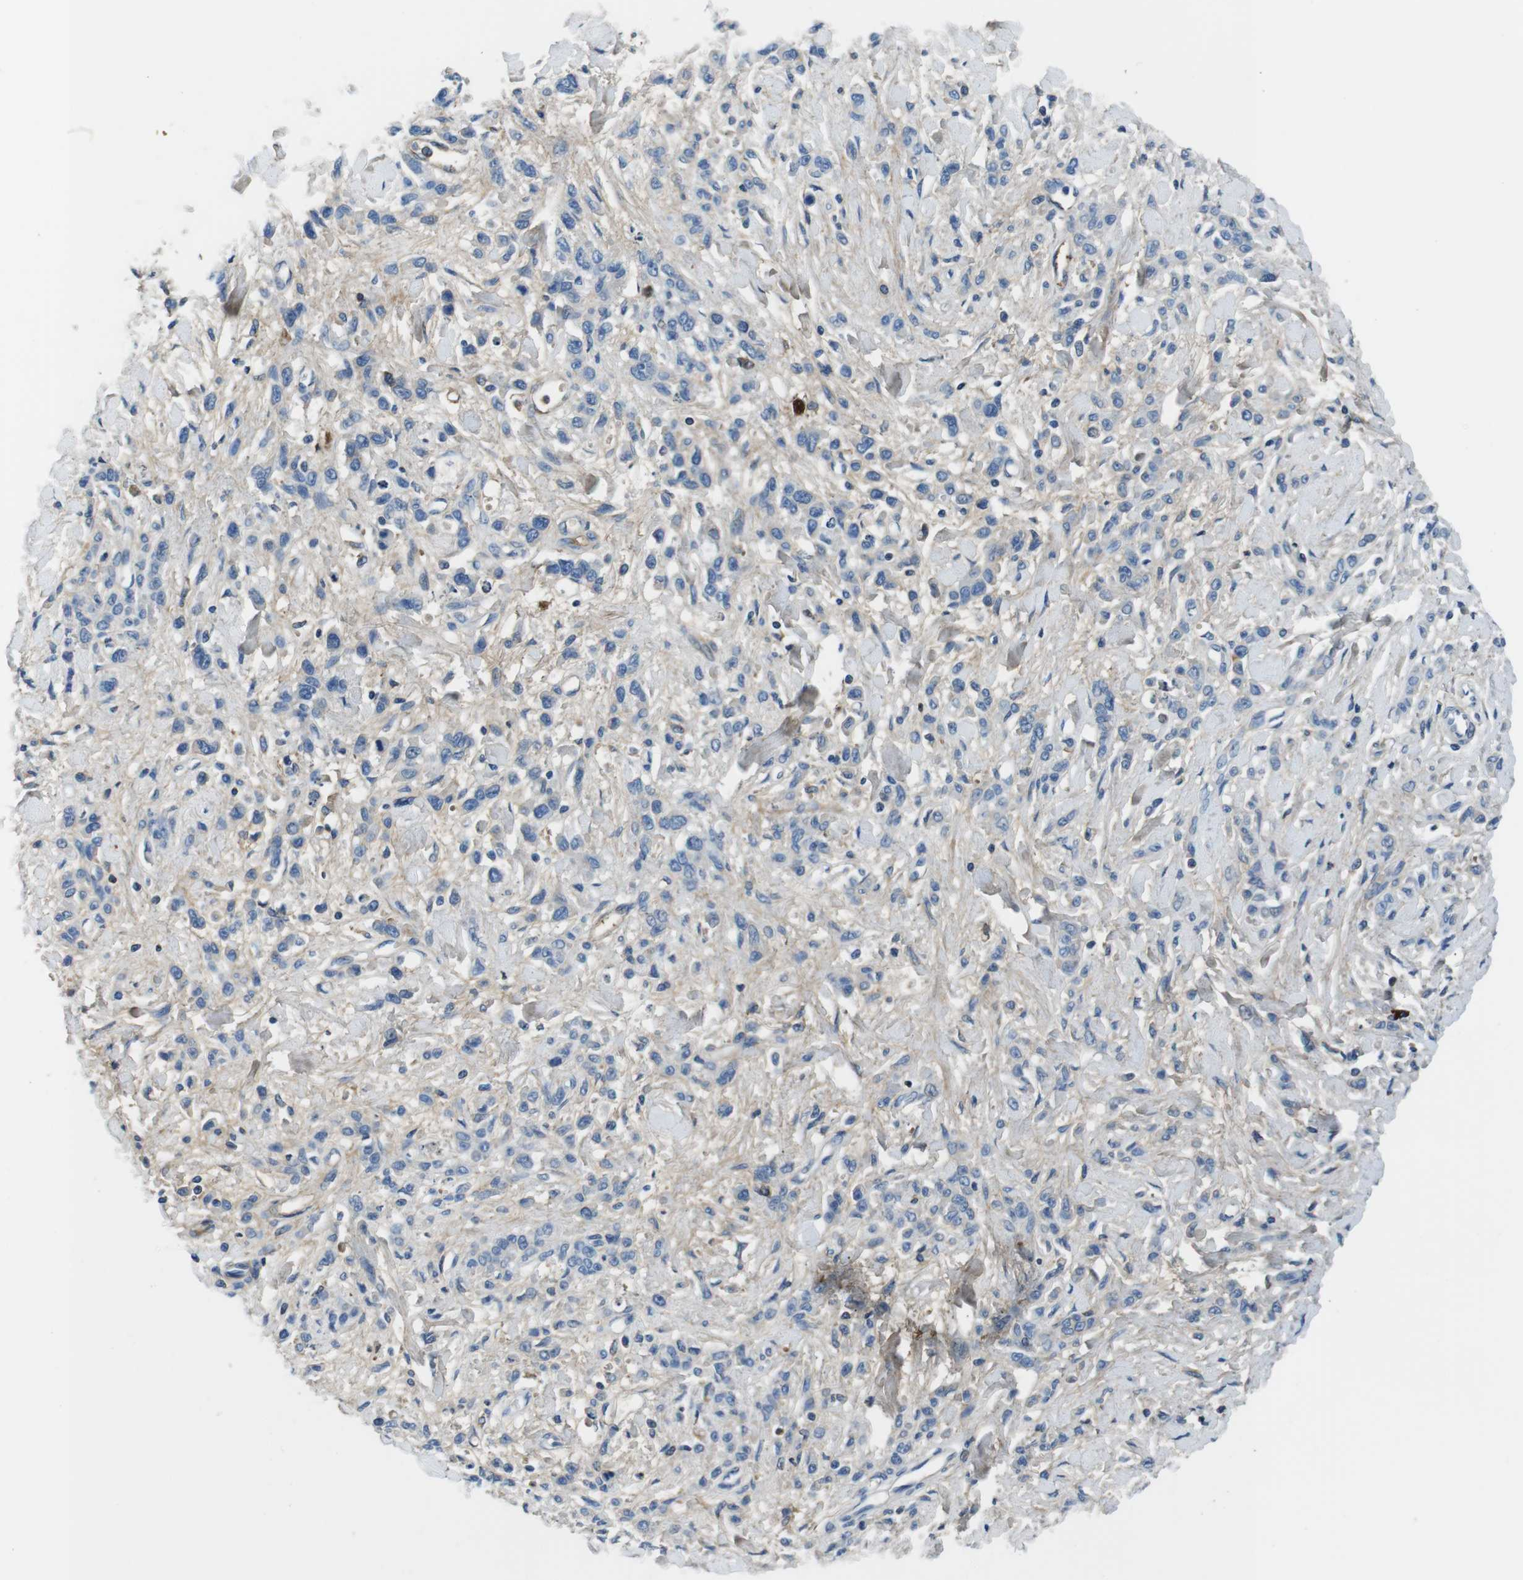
{"staining": {"intensity": "negative", "quantity": "none", "location": "none"}, "tissue": "stomach cancer", "cell_type": "Tumor cells", "image_type": "cancer", "snomed": [{"axis": "morphology", "description": "Normal tissue, NOS"}, {"axis": "morphology", "description": "Adenocarcinoma, NOS"}, {"axis": "topography", "description": "Stomach"}], "caption": "DAB (3,3'-diaminobenzidine) immunohistochemical staining of human stomach cancer (adenocarcinoma) shows no significant staining in tumor cells. (DAB (3,3'-diaminobenzidine) IHC visualized using brightfield microscopy, high magnification).", "gene": "IGKC", "patient": {"sex": "male", "age": 82}}